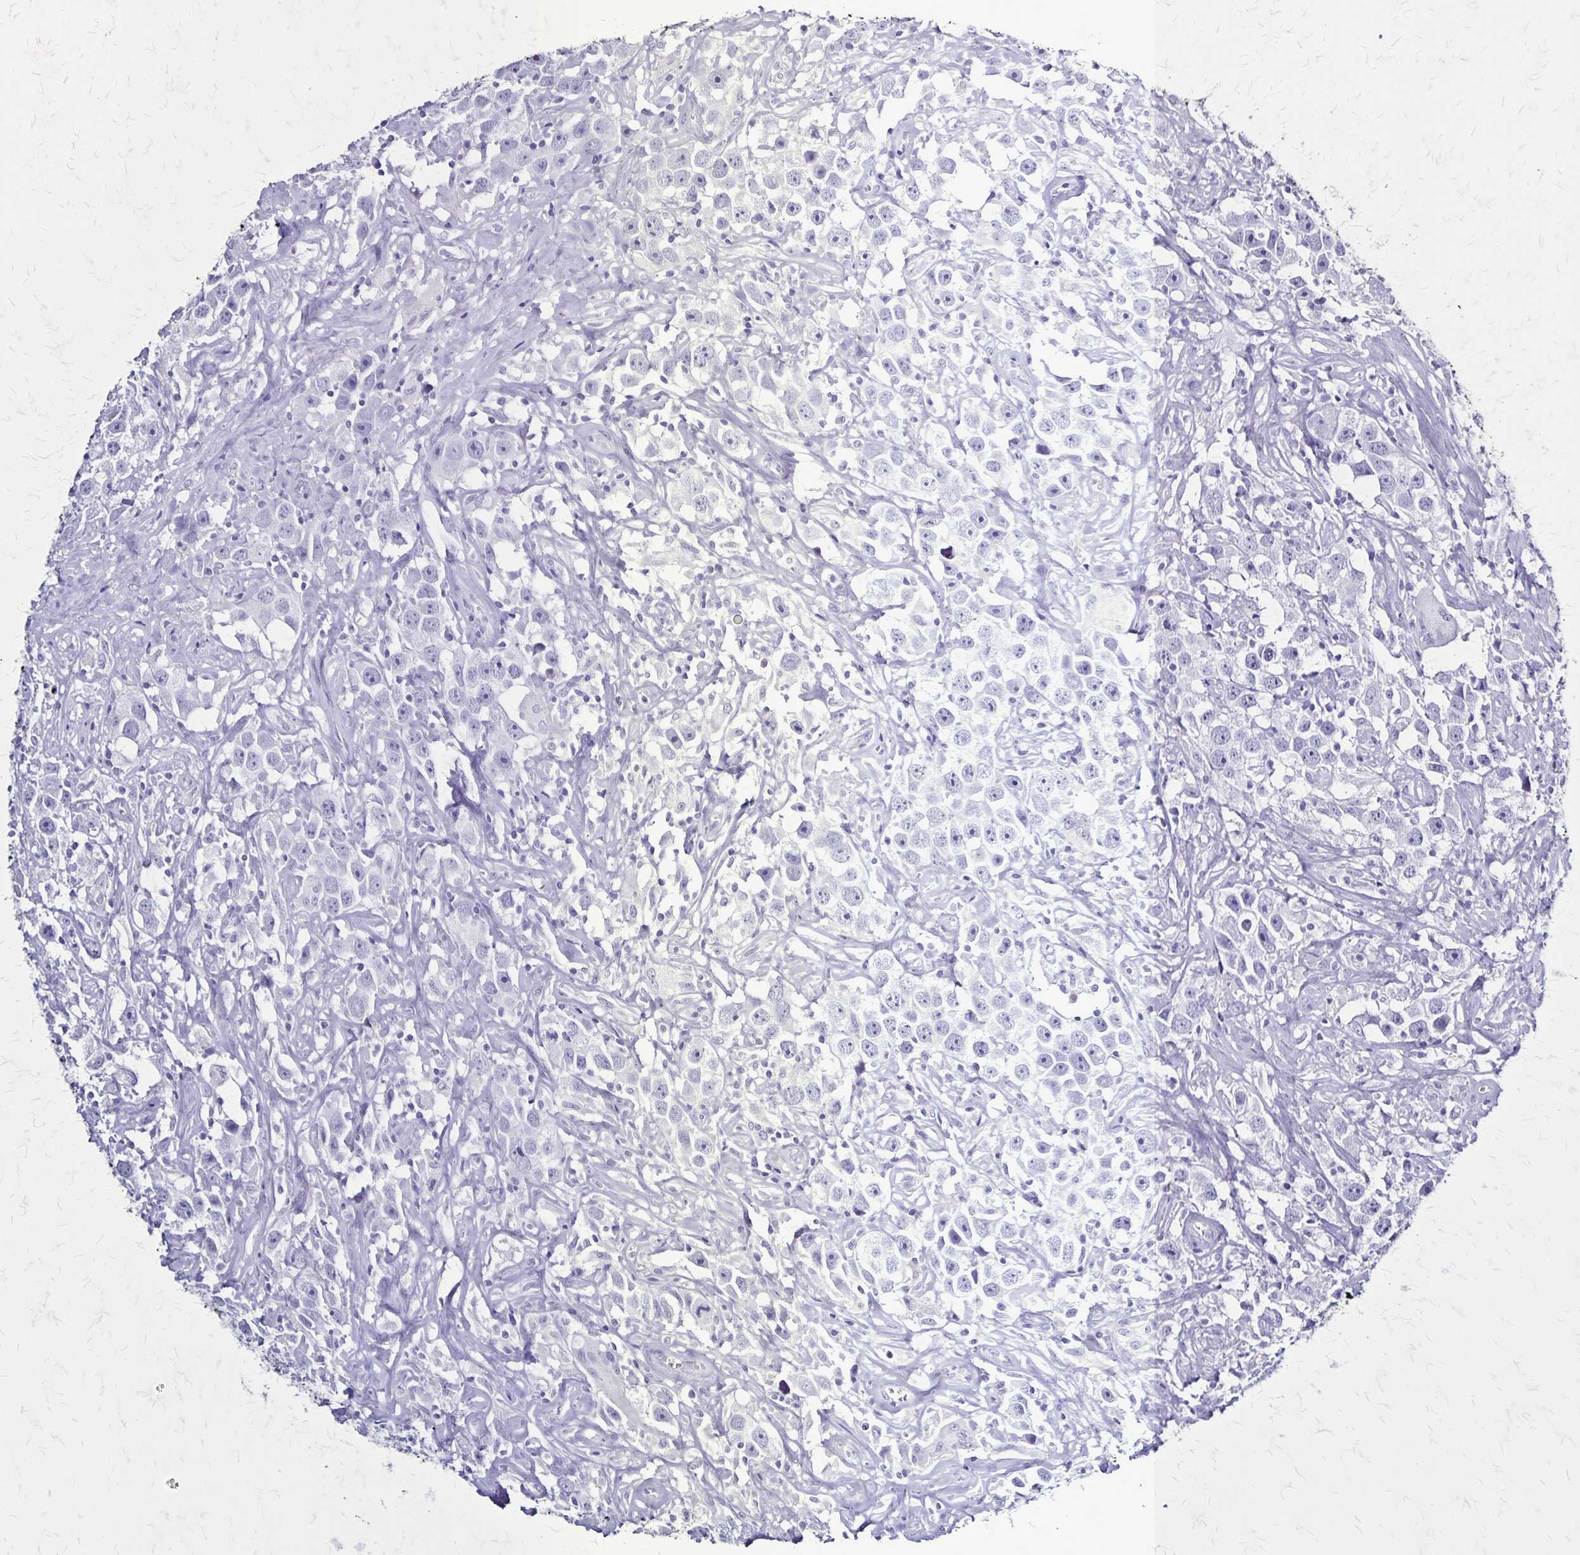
{"staining": {"intensity": "negative", "quantity": "none", "location": "none"}, "tissue": "testis cancer", "cell_type": "Tumor cells", "image_type": "cancer", "snomed": [{"axis": "morphology", "description": "Seminoma, NOS"}, {"axis": "topography", "description": "Testis"}], "caption": "High magnification brightfield microscopy of testis cancer (seminoma) stained with DAB (3,3'-diaminobenzidine) (brown) and counterstained with hematoxylin (blue): tumor cells show no significant expression. (Immunohistochemistry, brightfield microscopy, high magnification).", "gene": "PLXNA4", "patient": {"sex": "male", "age": 49}}